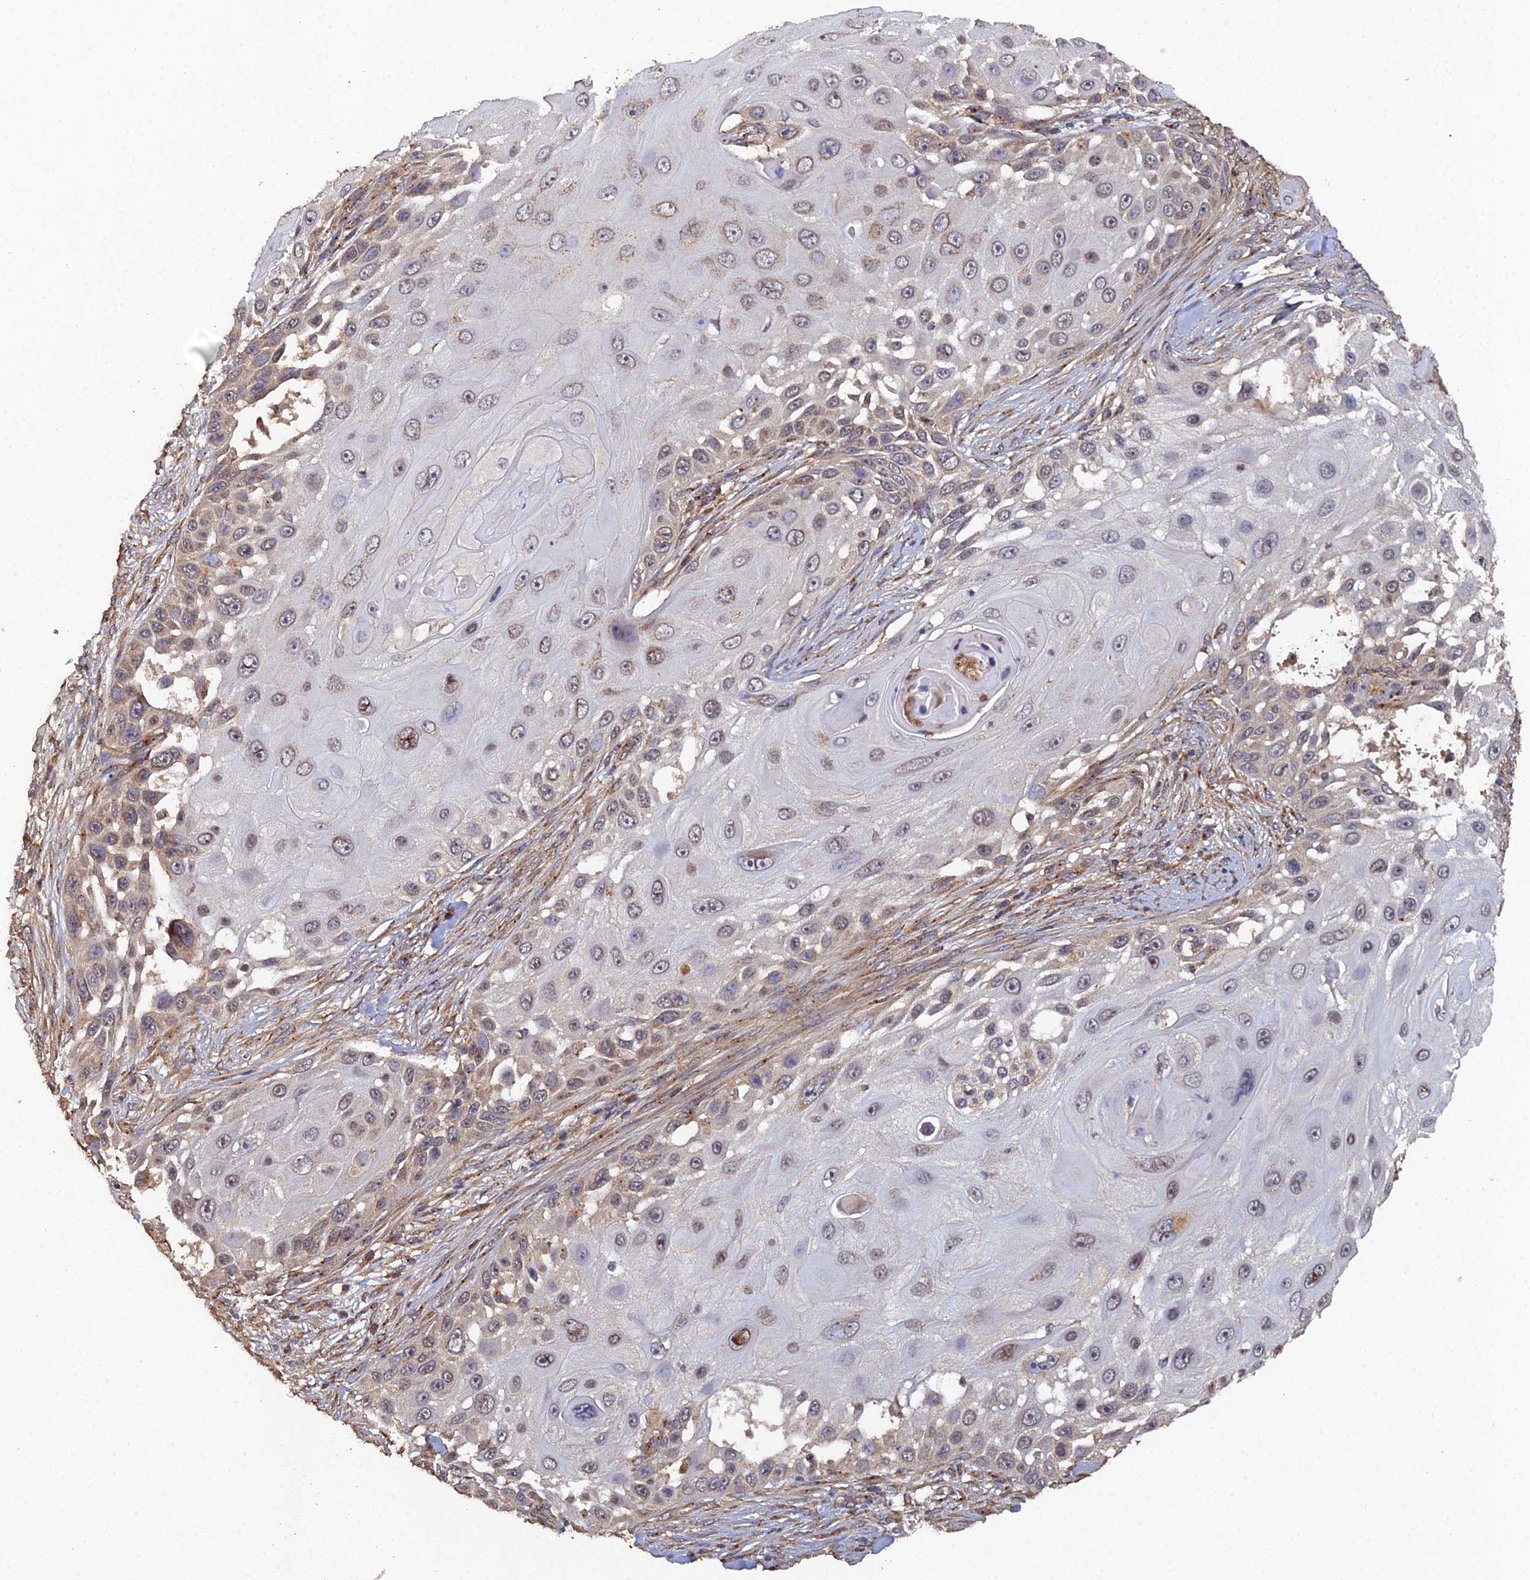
{"staining": {"intensity": "weak", "quantity": ">75%", "location": "cytoplasmic/membranous,nuclear"}, "tissue": "skin cancer", "cell_type": "Tumor cells", "image_type": "cancer", "snomed": [{"axis": "morphology", "description": "Squamous cell carcinoma, NOS"}, {"axis": "topography", "description": "Skin"}], "caption": "Immunohistochemistry (DAB (3,3'-diaminobenzidine)) staining of human squamous cell carcinoma (skin) displays weak cytoplasmic/membranous and nuclear protein staining in about >75% of tumor cells.", "gene": "SPANXN4", "patient": {"sex": "female", "age": 44}}